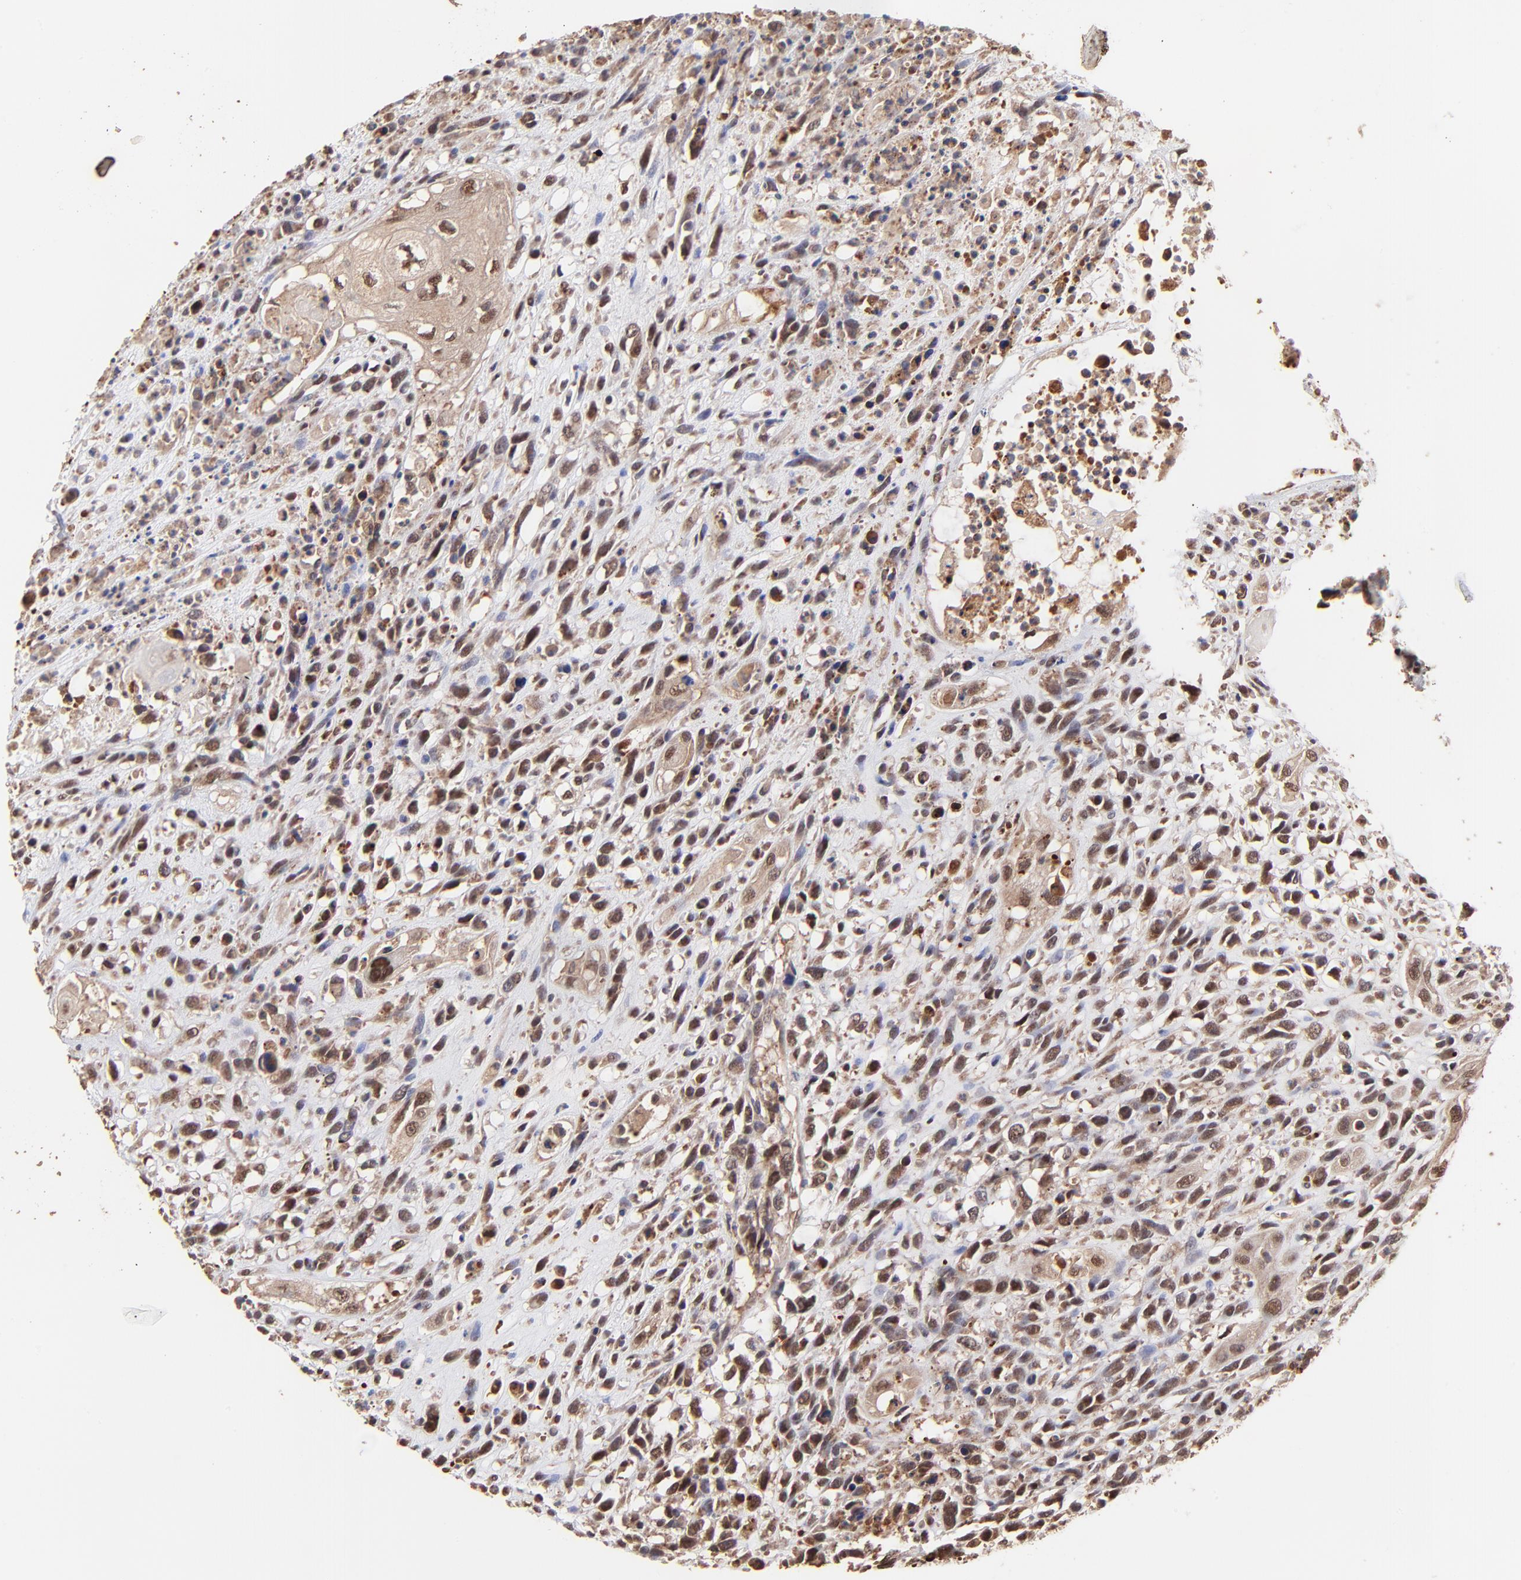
{"staining": {"intensity": "strong", "quantity": ">75%", "location": "nuclear"}, "tissue": "head and neck cancer", "cell_type": "Tumor cells", "image_type": "cancer", "snomed": [{"axis": "morphology", "description": "Necrosis, NOS"}, {"axis": "morphology", "description": "Neoplasm, malignant, NOS"}, {"axis": "topography", "description": "Salivary gland"}, {"axis": "topography", "description": "Head-Neck"}], "caption": "A histopathology image showing strong nuclear staining in approximately >75% of tumor cells in head and neck malignant neoplasm, as visualized by brown immunohistochemical staining.", "gene": "PSMA6", "patient": {"sex": "male", "age": 43}}